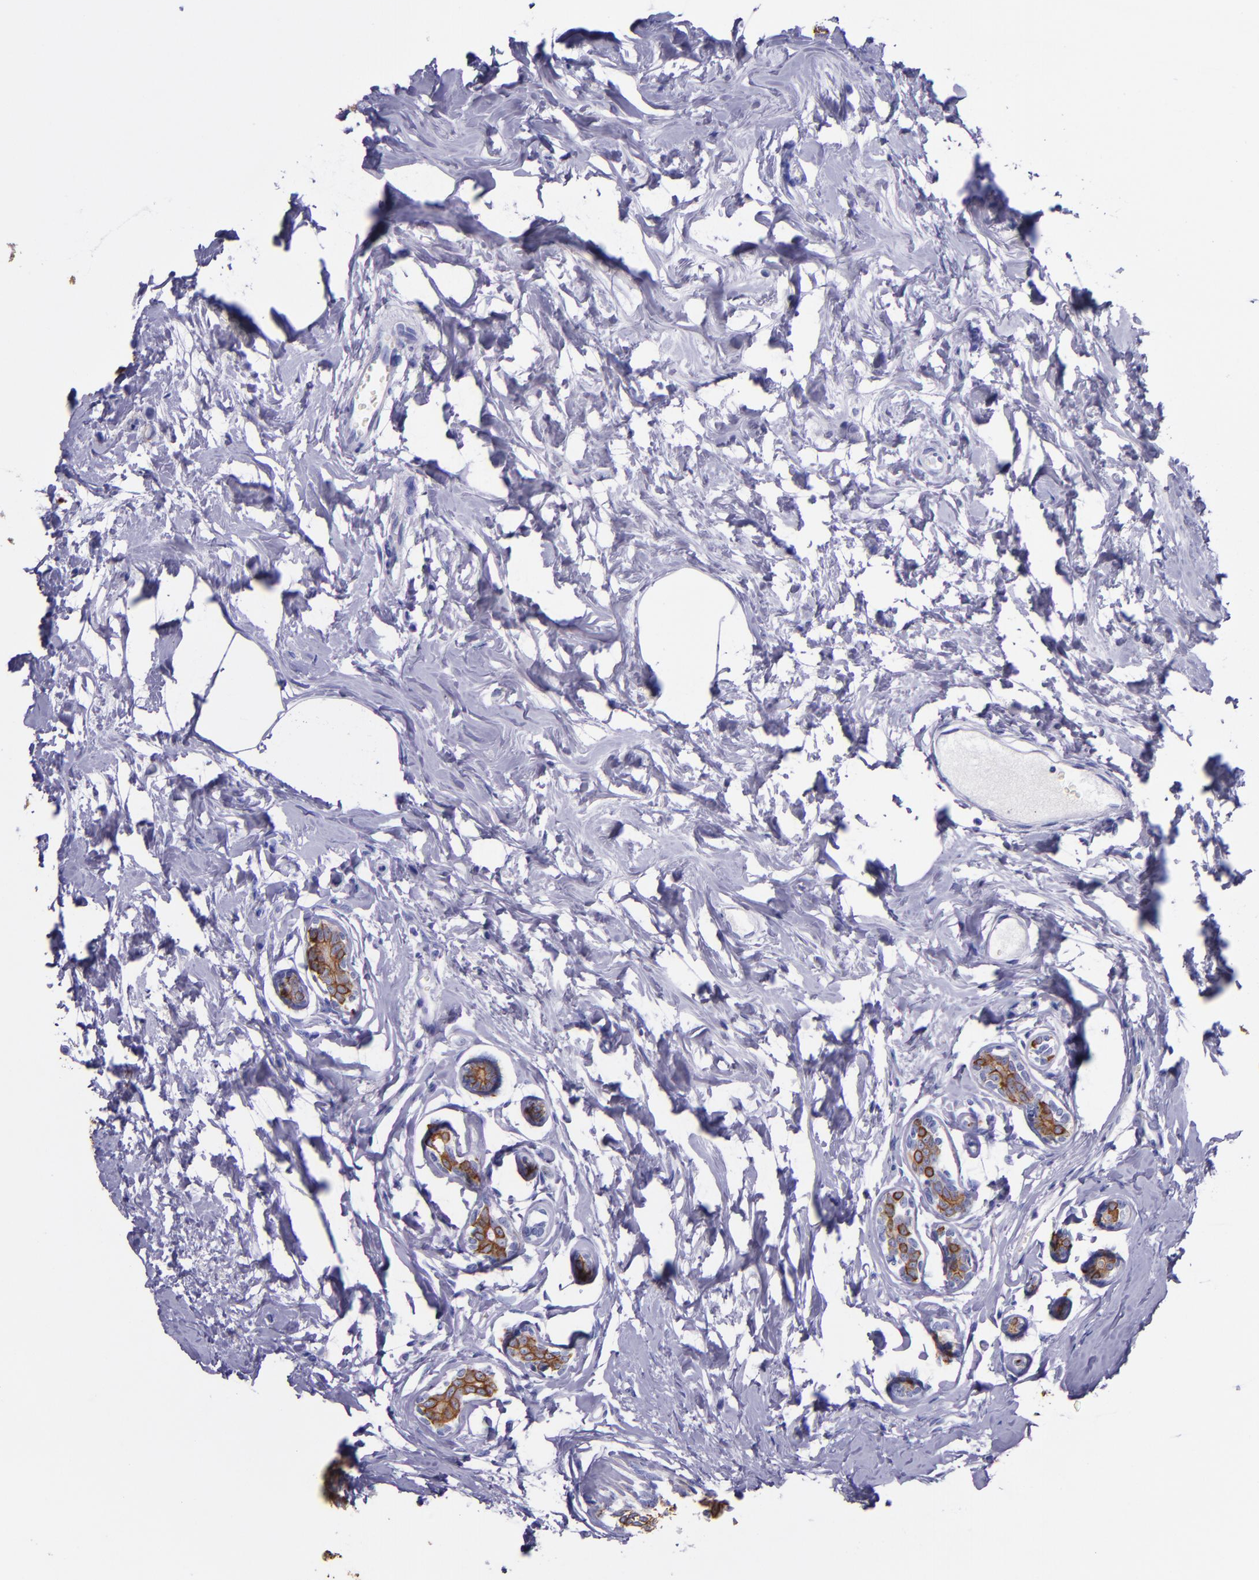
{"staining": {"intensity": "moderate", "quantity": ">75%", "location": "cytoplasmic/membranous"}, "tissue": "breast cancer", "cell_type": "Tumor cells", "image_type": "cancer", "snomed": [{"axis": "morphology", "description": "Normal tissue, NOS"}, {"axis": "morphology", "description": "Duct carcinoma"}, {"axis": "topography", "description": "Breast"}], "caption": "Immunohistochemical staining of breast cancer displays moderate cytoplasmic/membranous protein staining in about >75% of tumor cells.", "gene": "KRT4", "patient": {"sex": "female", "age": 50}}